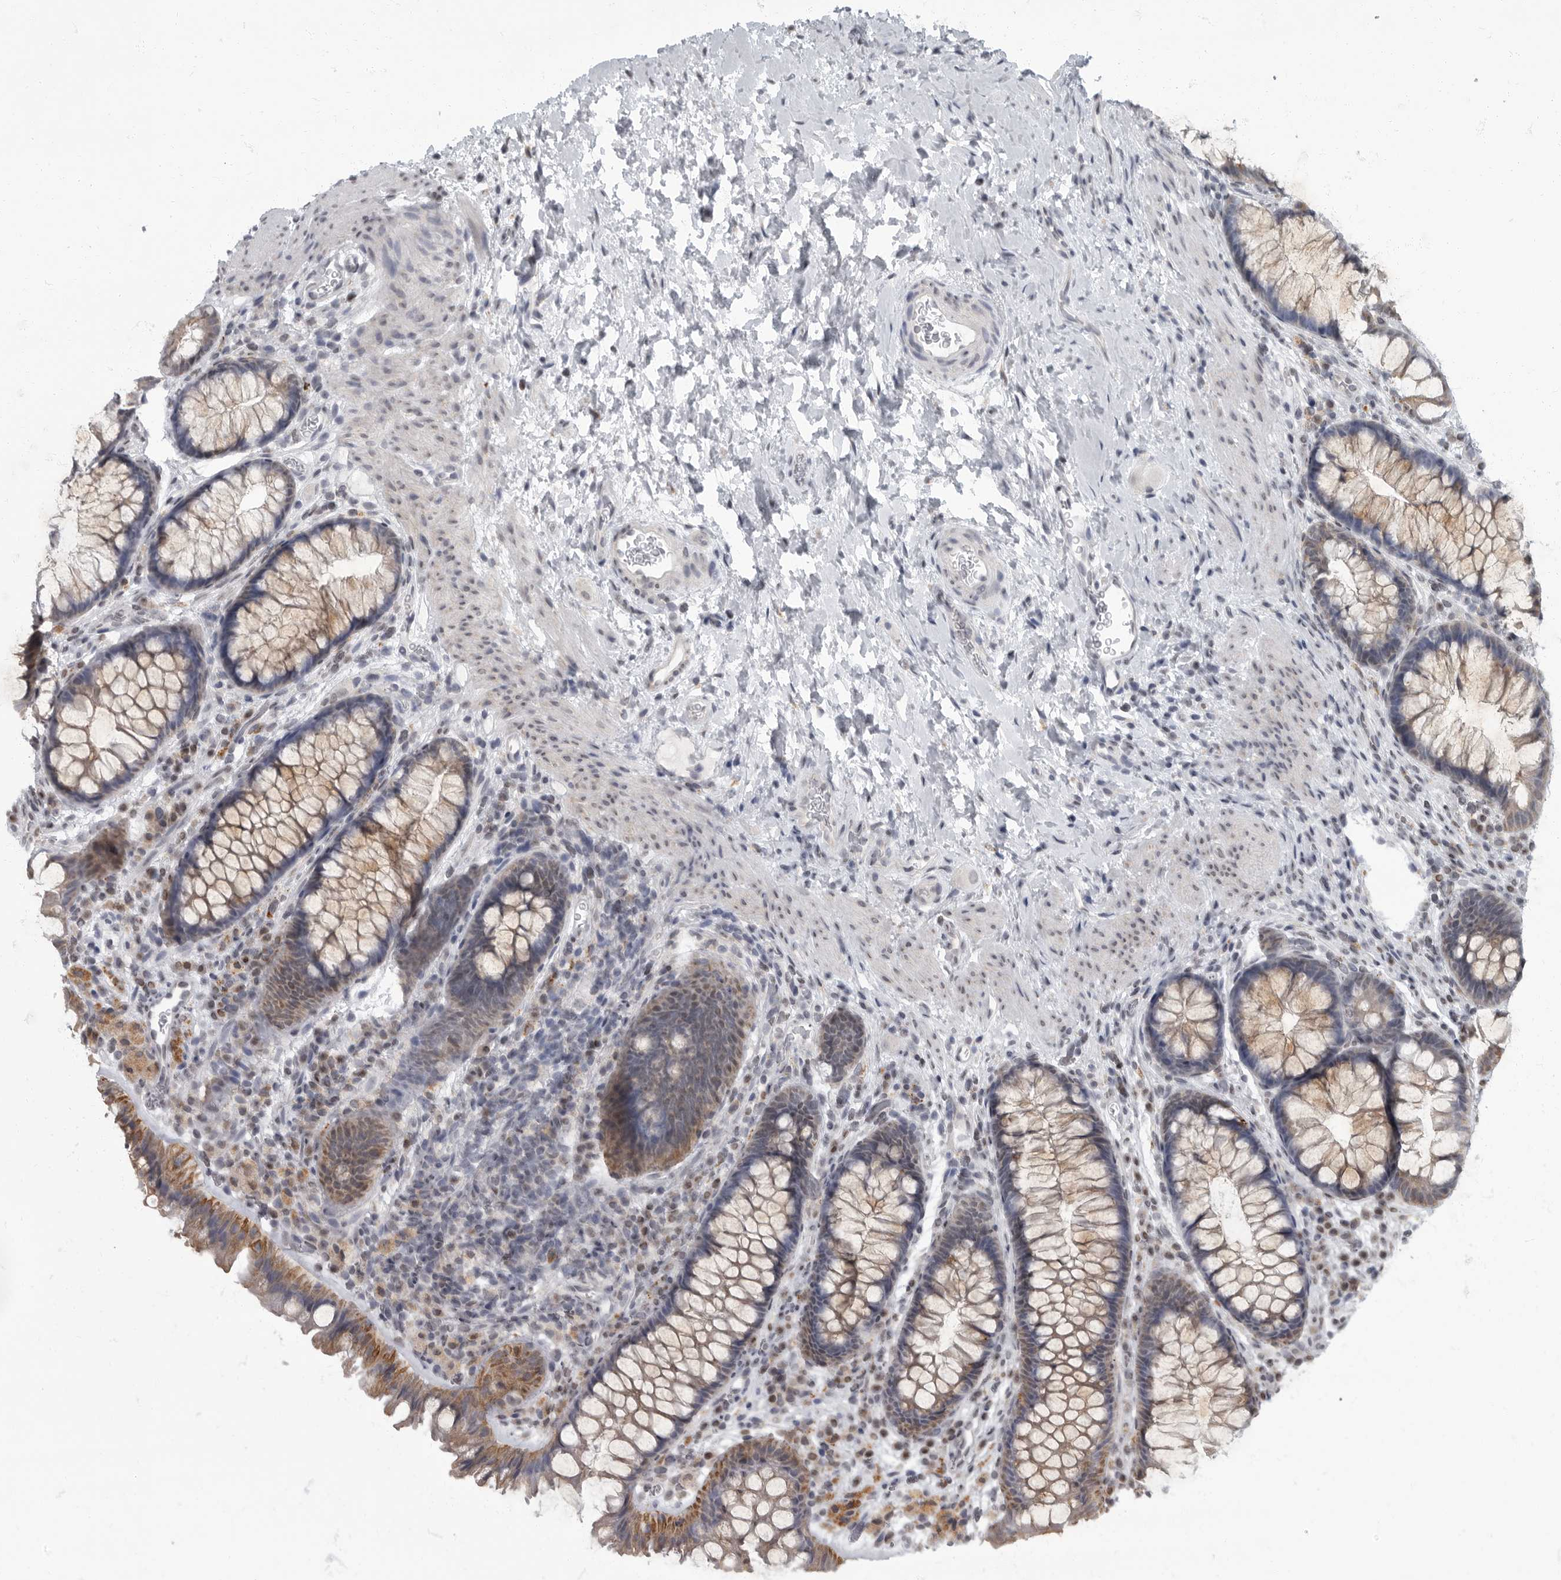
{"staining": {"intensity": "negative", "quantity": "none", "location": "none"}, "tissue": "colon", "cell_type": "Endothelial cells", "image_type": "normal", "snomed": [{"axis": "morphology", "description": "Normal tissue, NOS"}, {"axis": "topography", "description": "Colon"}], "caption": "Endothelial cells are negative for brown protein staining in normal colon. (DAB immunohistochemistry with hematoxylin counter stain).", "gene": "EVI5", "patient": {"sex": "female", "age": 62}}